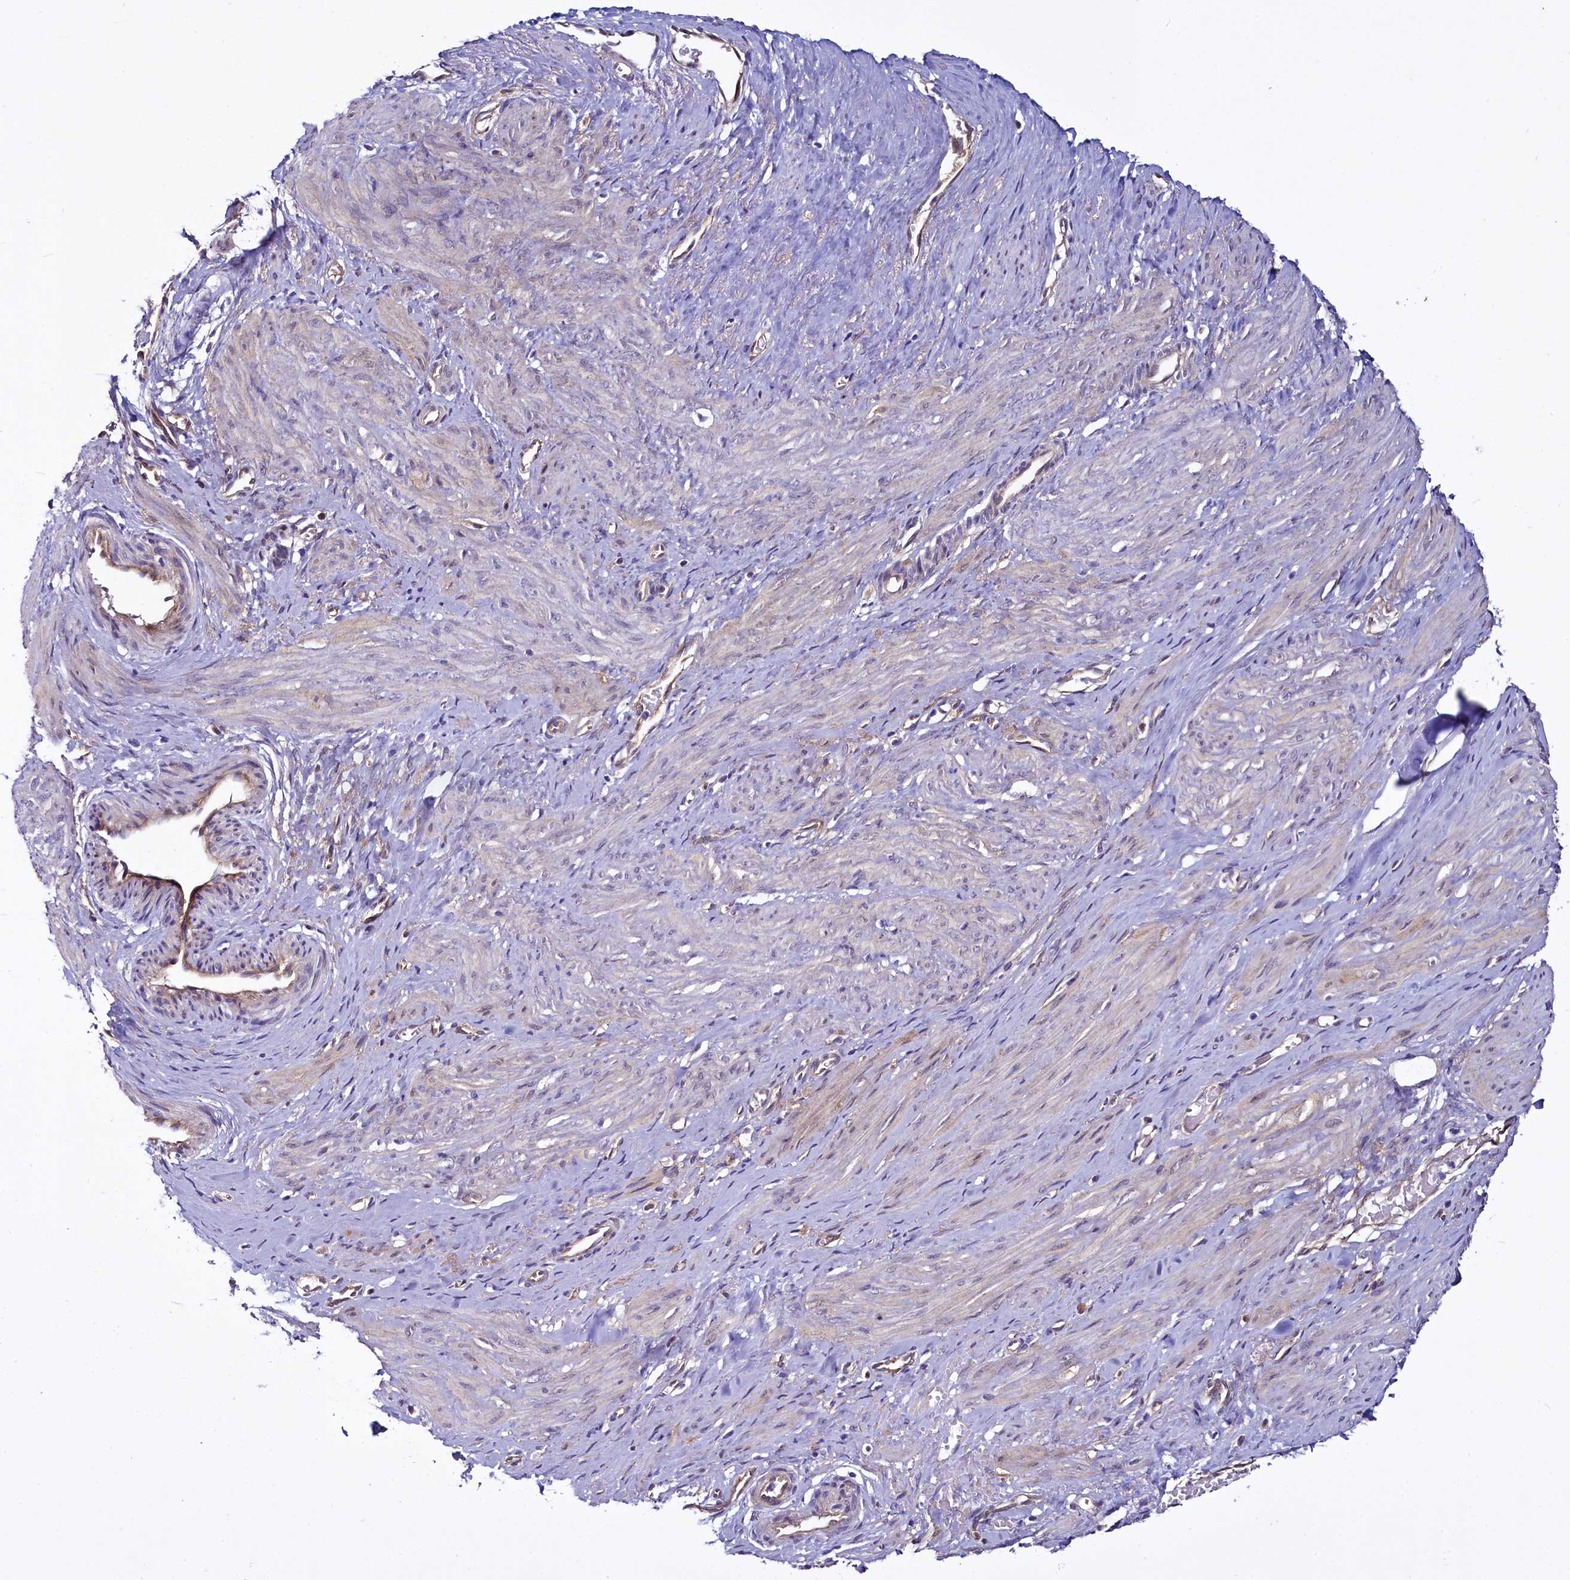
{"staining": {"intensity": "negative", "quantity": "none", "location": "none"}, "tissue": "smooth muscle", "cell_type": "Smooth muscle cells", "image_type": "normal", "snomed": [{"axis": "morphology", "description": "Normal tissue, NOS"}, {"axis": "topography", "description": "Endometrium"}], "caption": "A high-resolution micrograph shows immunohistochemistry (IHC) staining of normal smooth muscle, which demonstrates no significant expression in smooth muscle cells. (DAB IHC with hematoxylin counter stain).", "gene": "STXBP1", "patient": {"sex": "female", "age": 33}}